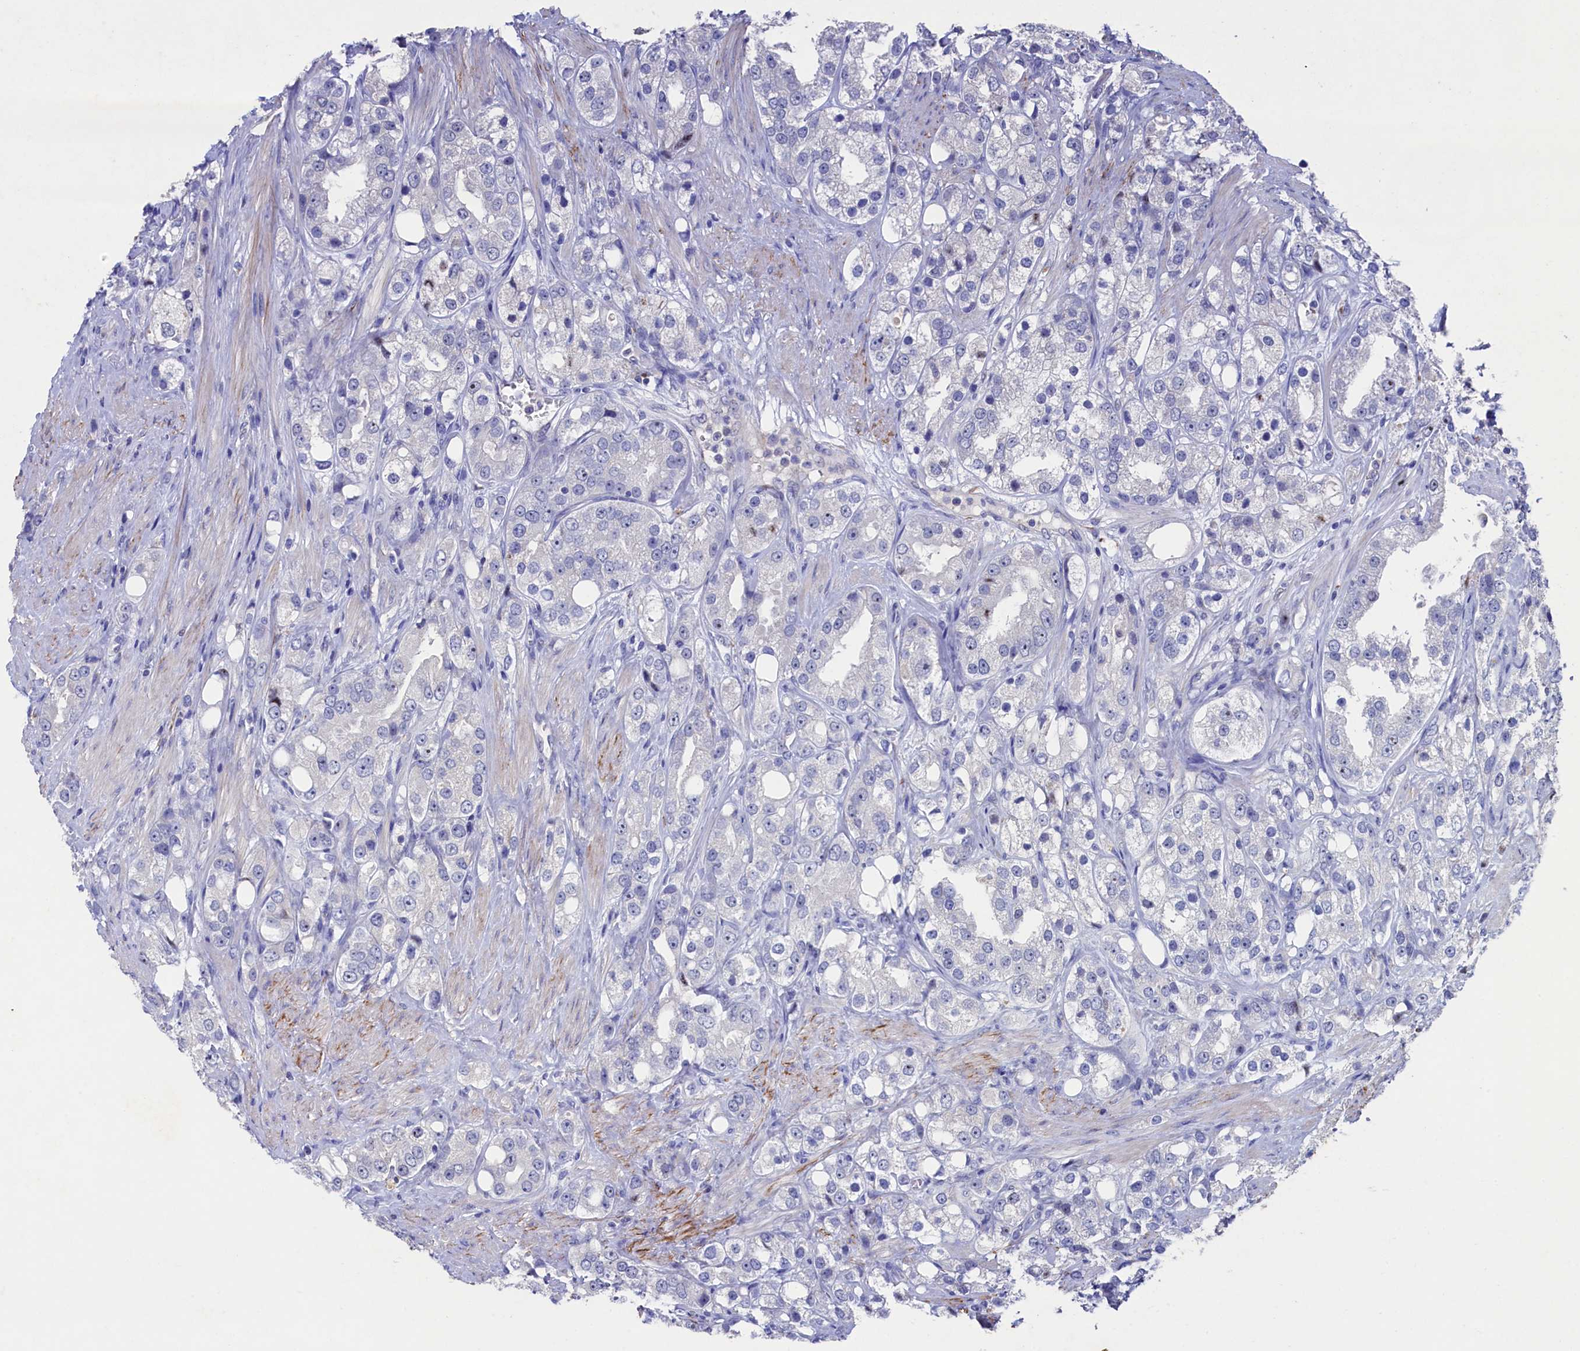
{"staining": {"intensity": "negative", "quantity": "none", "location": "none"}, "tissue": "prostate cancer", "cell_type": "Tumor cells", "image_type": "cancer", "snomed": [{"axis": "morphology", "description": "Adenocarcinoma, NOS"}, {"axis": "topography", "description": "Prostate"}], "caption": "Prostate cancer was stained to show a protein in brown. There is no significant expression in tumor cells. (DAB immunohistochemistry, high magnification).", "gene": "CBLIF", "patient": {"sex": "male", "age": 79}}